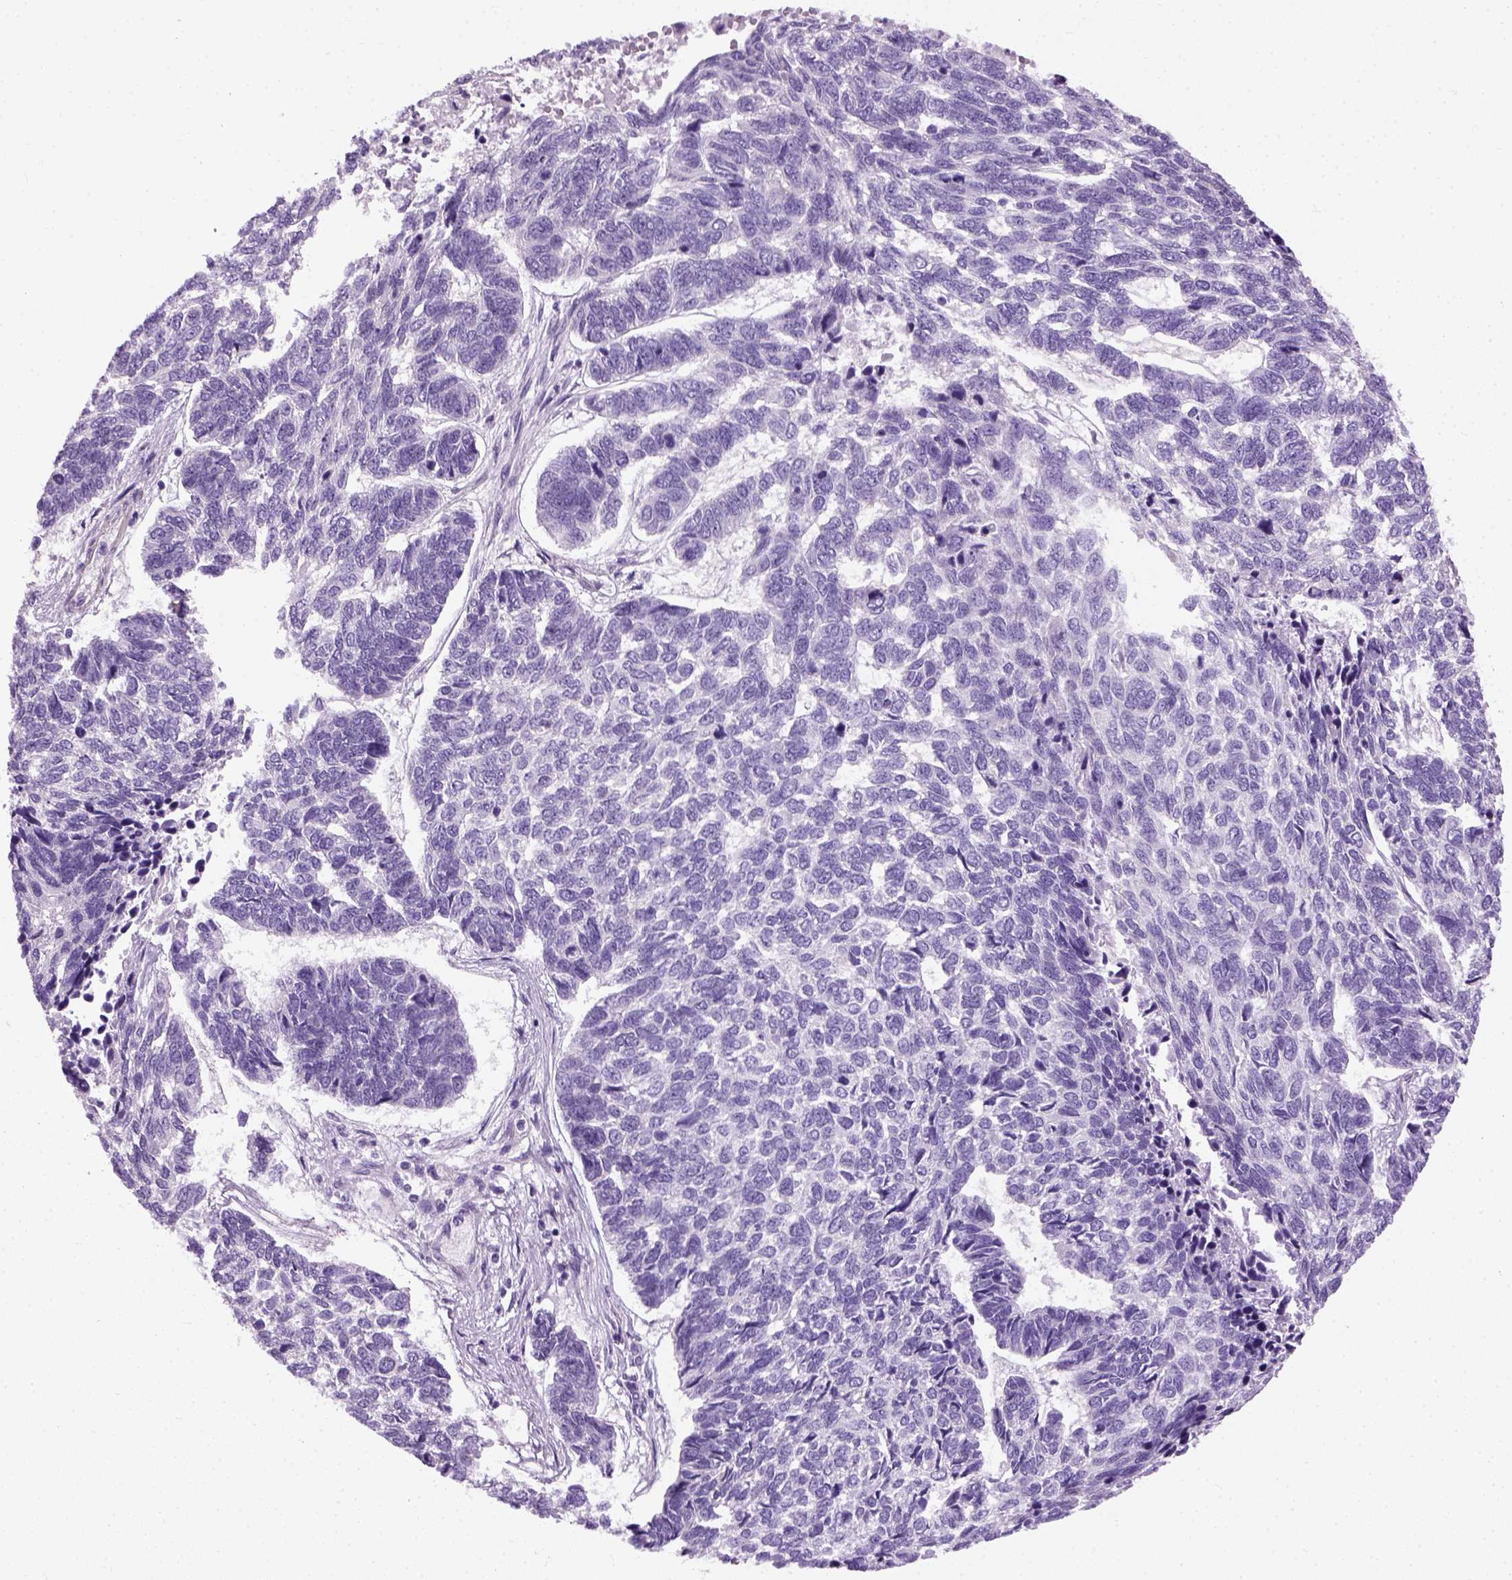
{"staining": {"intensity": "negative", "quantity": "none", "location": "none"}, "tissue": "skin cancer", "cell_type": "Tumor cells", "image_type": "cancer", "snomed": [{"axis": "morphology", "description": "Basal cell carcinoma"}, {"axis": "topography", "description": "Skin"}], "caption": "Protein analysis of skin cancer reveals no significant staining in tumor cells.", "gene": "FAM161A", "patient": {"sex": "female", "age": 65}}